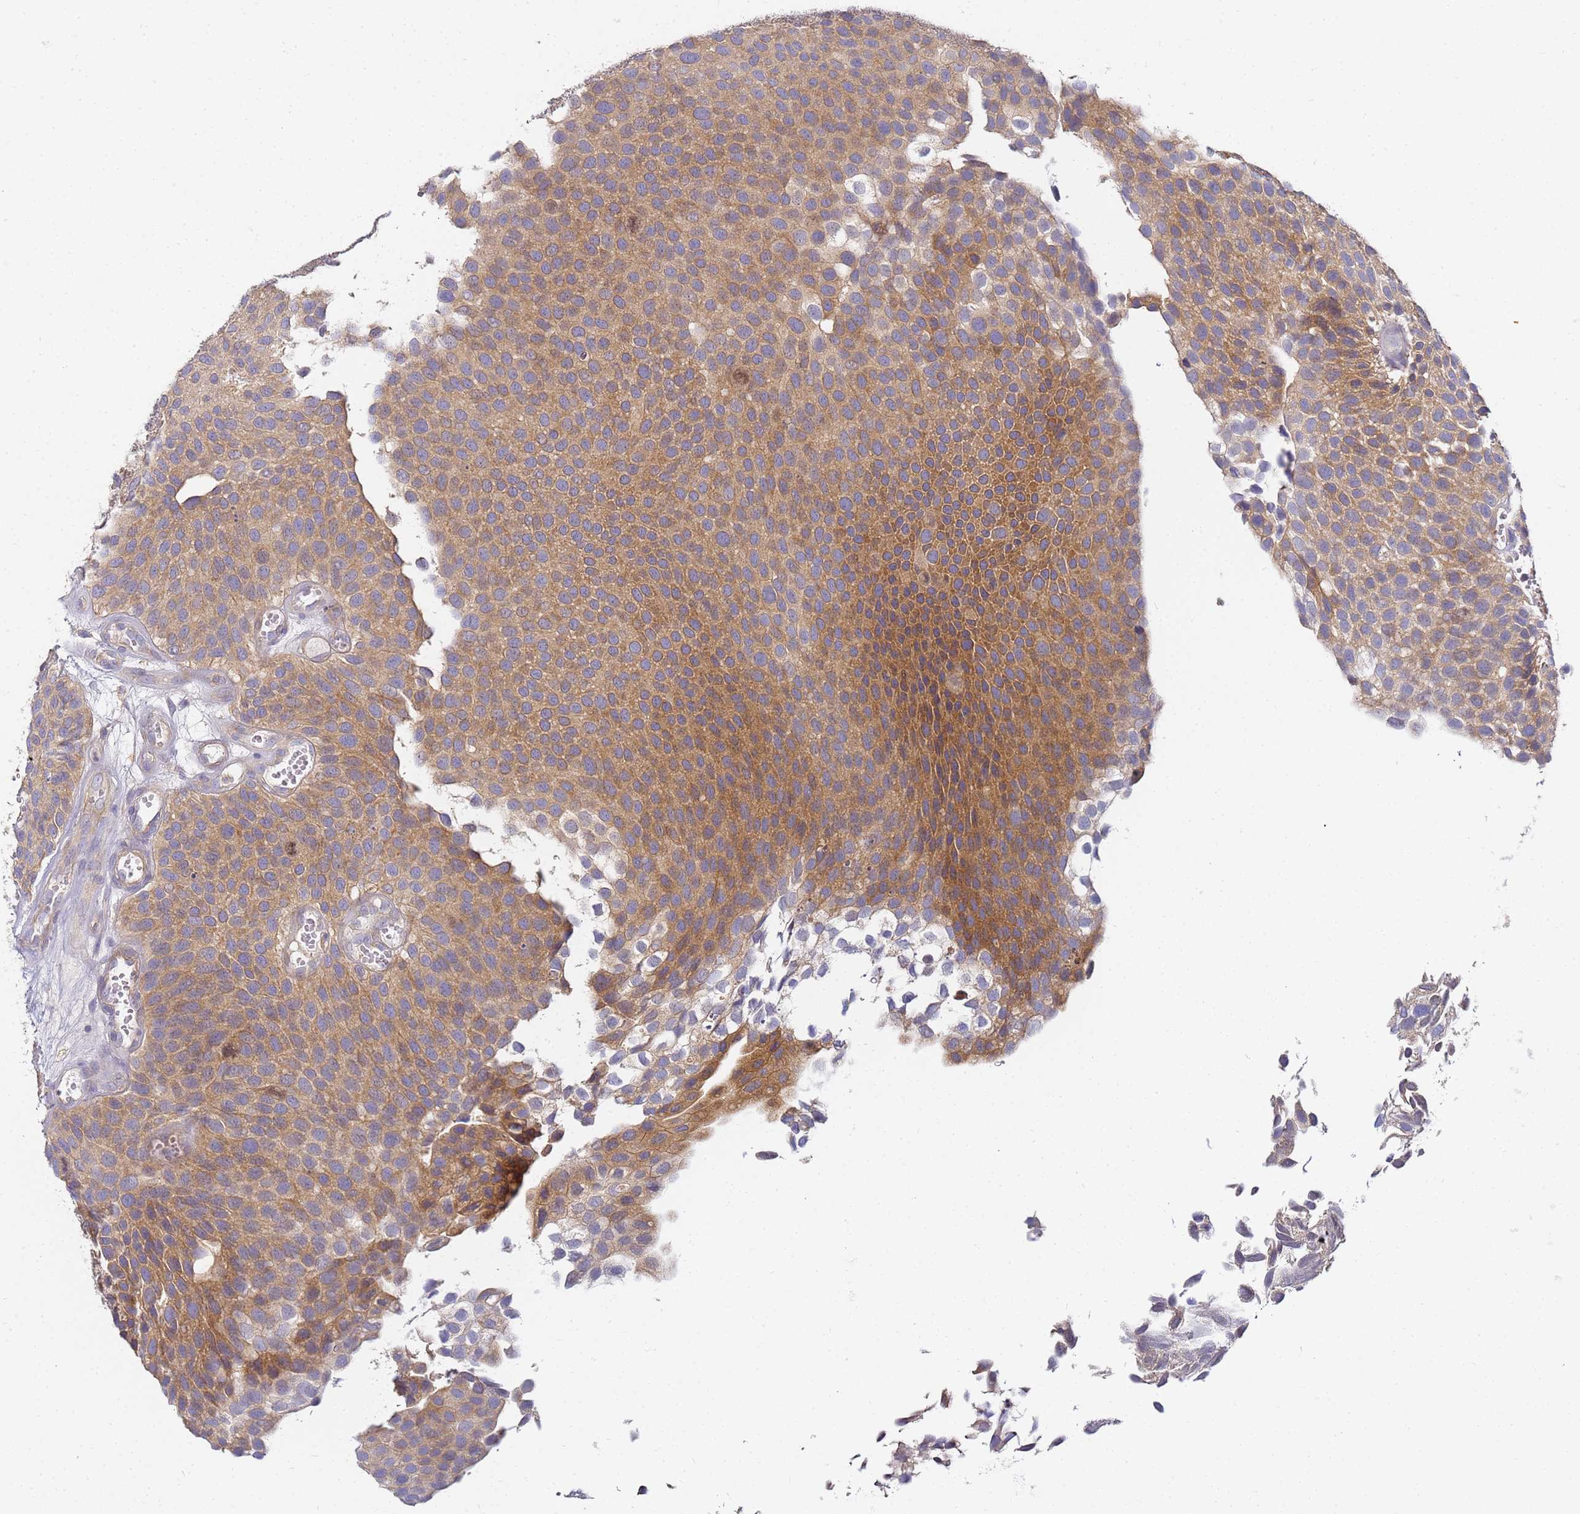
{"staining": {"intensity": "moderate", "quantity": ">75%", "location": "cytoplasmic/membranous"}, "tissue": "urothelial cancer", "cell_type": "Tumor cells", "image_type": "cancer", "snomed": [{"axis": "morphology", "description": "Urothelial carcinoma, Low grade"}, {"axis": "topography", "description": "Urinary bladder"}], "caption": "The histopathology image displays immunohistochemical staining of low-grade urothelial carcinoma. There is moderate cytoplasmic/membranous positivity is appreciated in about >75% of tumor cells.", "gene": "CHM", "patient": {"sex": "male", "age": 89}}